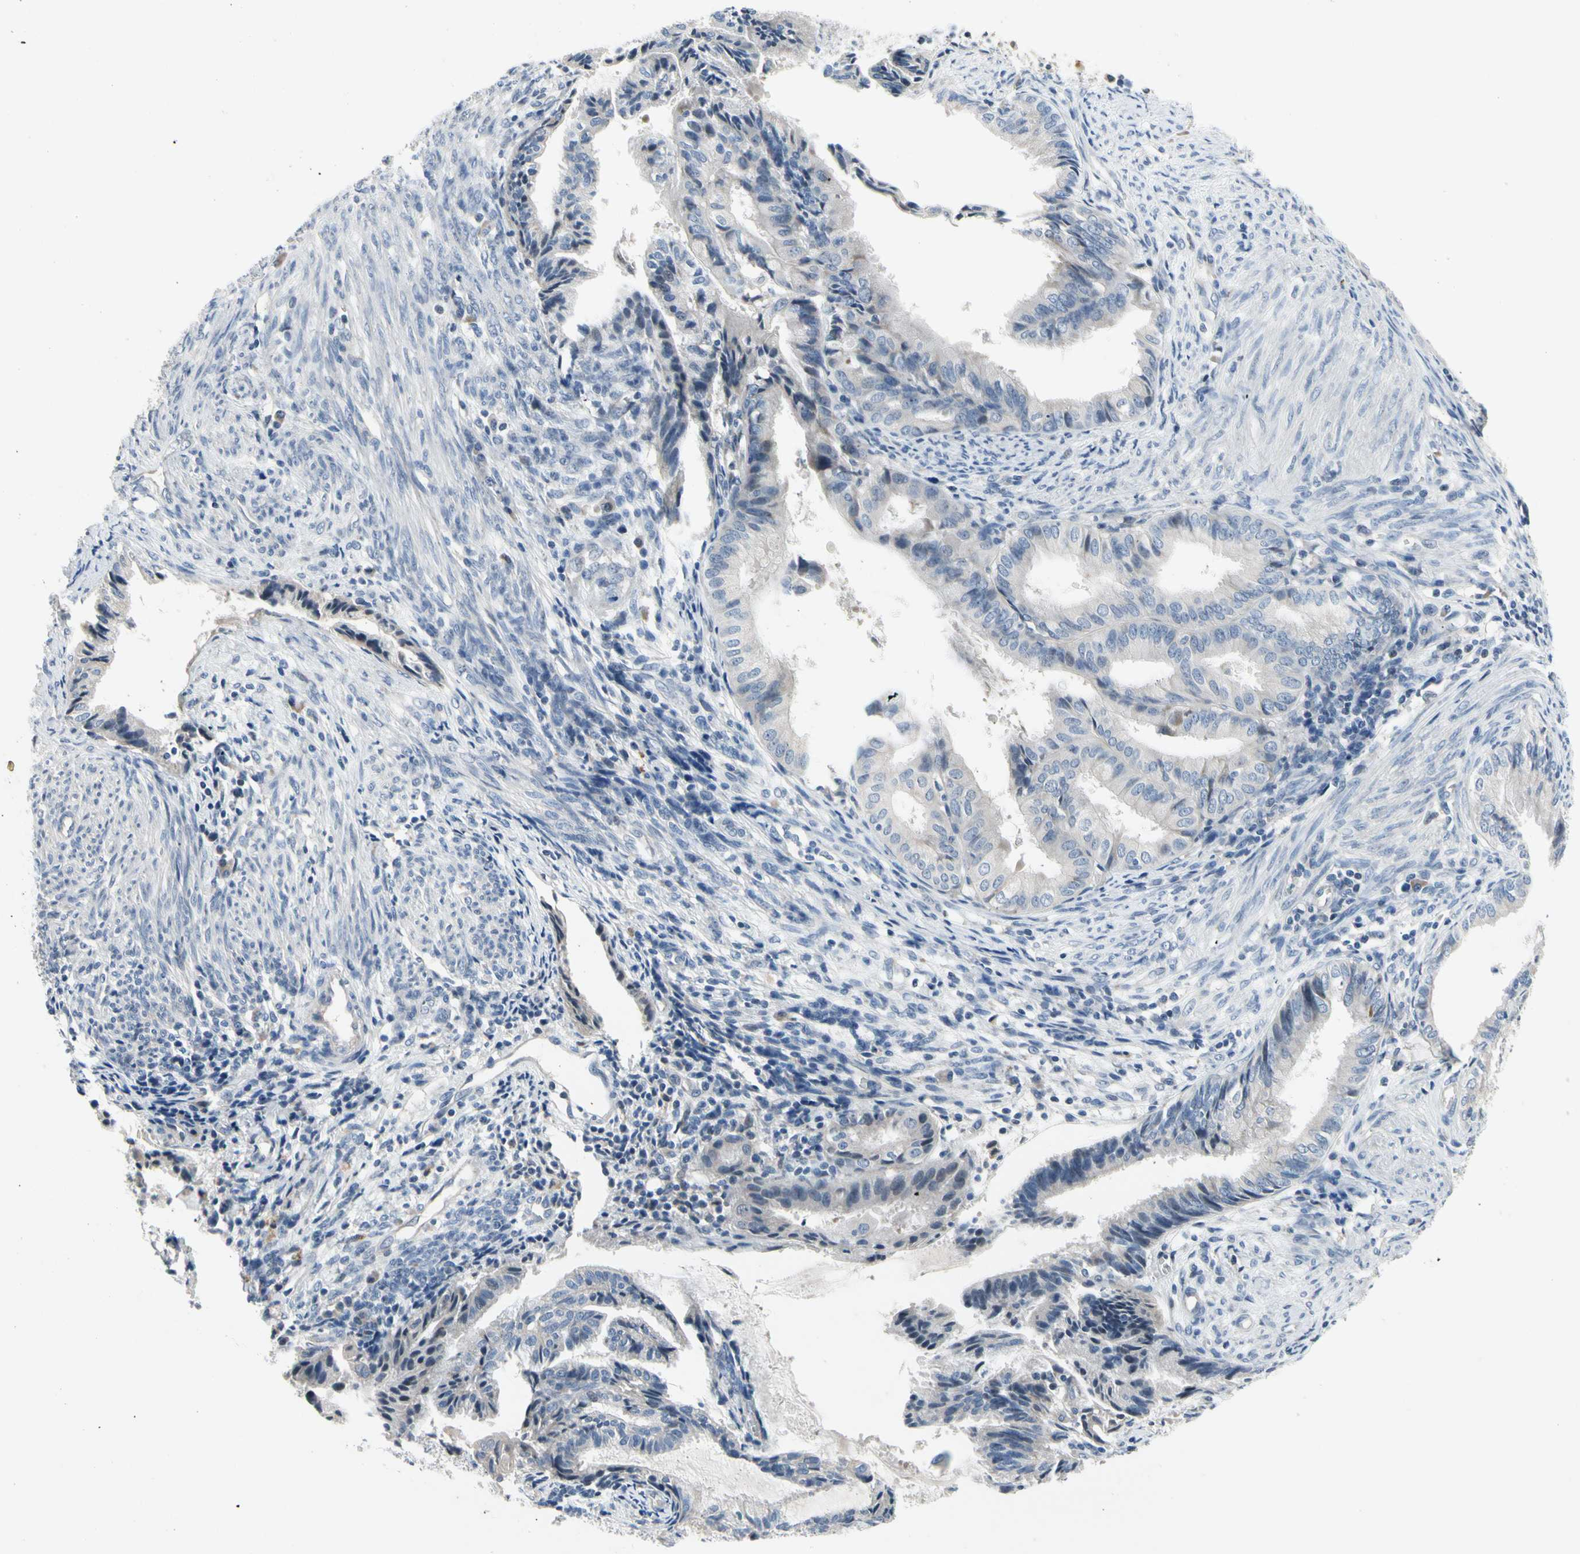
{"staining": {"intensity": "negative", "quantity": "none", "location": "none"}, "tissue": "endometrial cancer", "cell_type": "Tumor cells", "image_type": "cancer", "snomed": [{"axis": "morphology", "description": "Adenocarcinoma, NOS"}, {"axis": "topography", "description": "Endometrium"}], "caption": "DAB immunohistochemical staining of adenocarcinoma (endometrial) shows no significant staining in tumor cells.", "gene": "NFASC", "patient": {"sex": "female", "age": 86}}